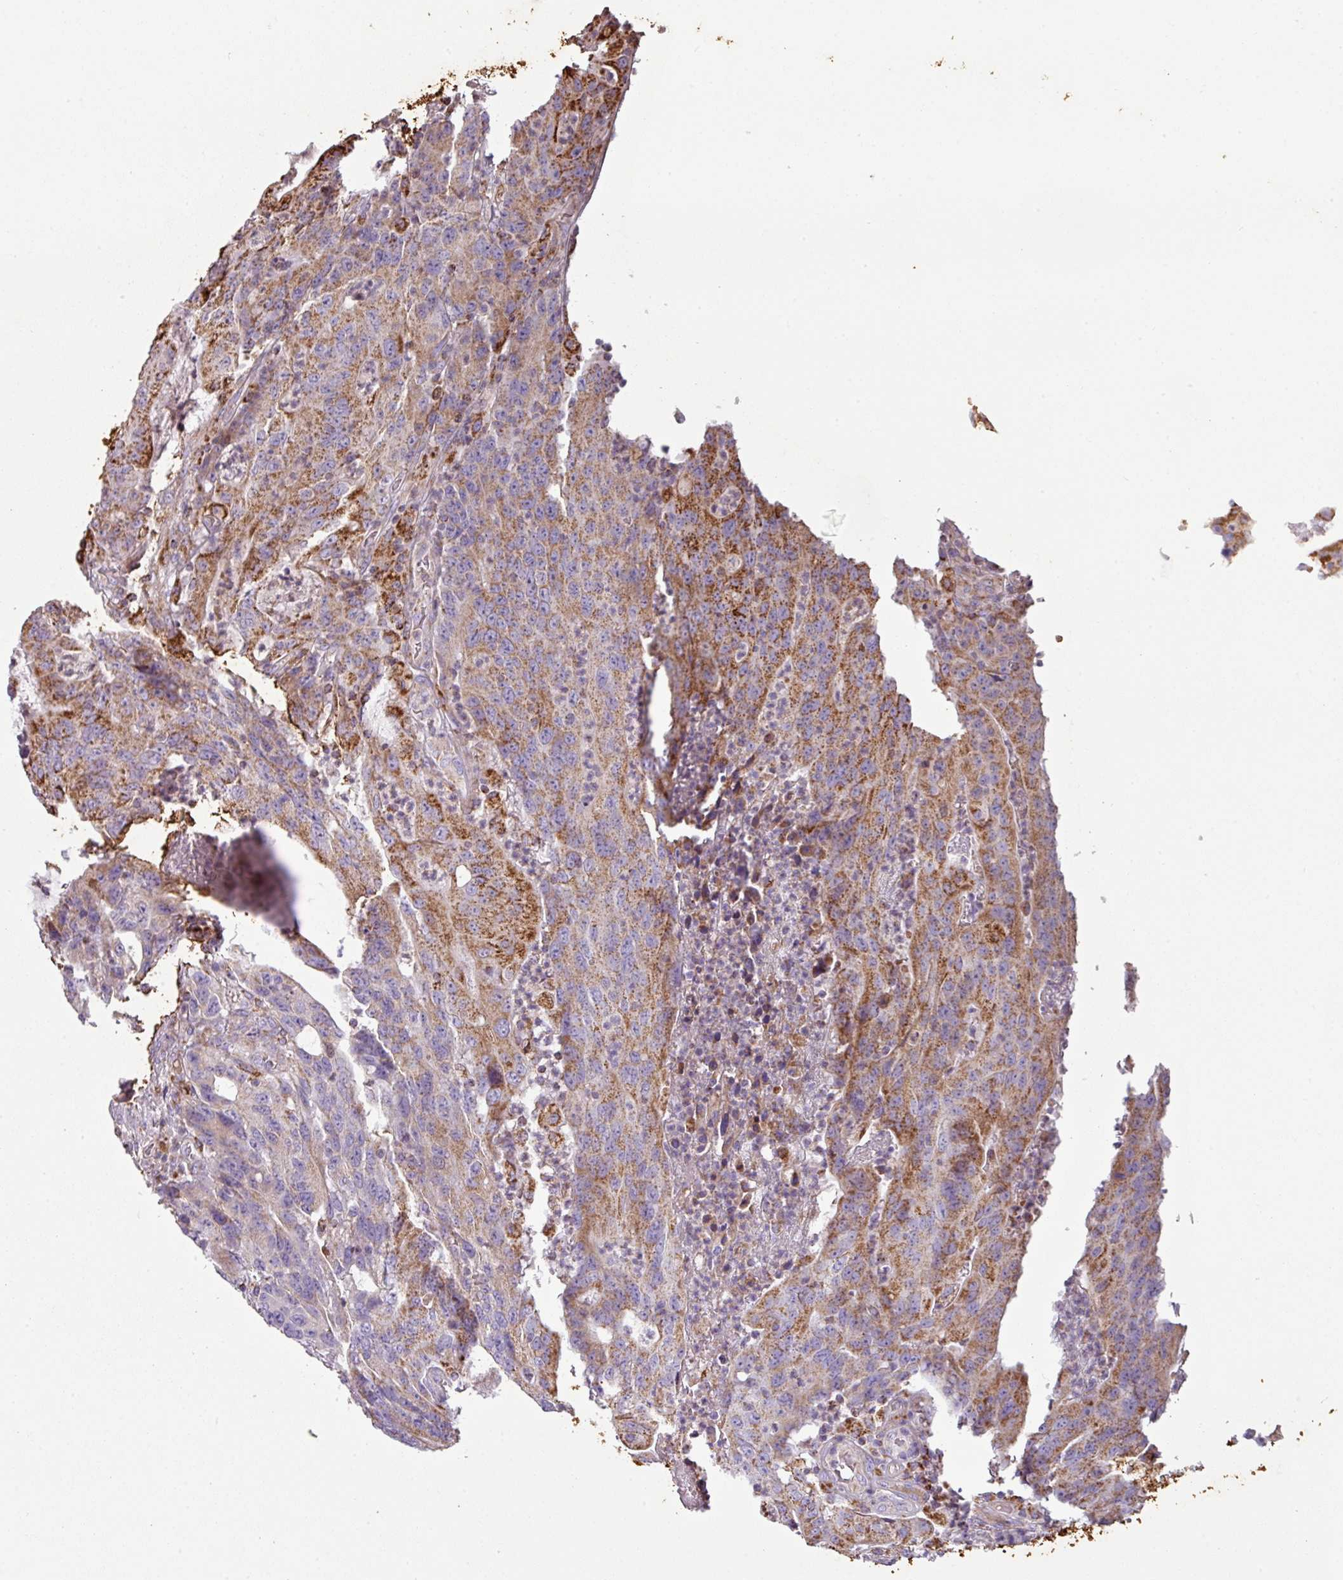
{"staining": {"intensity": "moderate", "quantity": "25%-75%", "location": "cytoplasmic/membranous"}, "tissue": "colorectal cancer", "cell_type": "Tumor cells", "image_type": "cancer", "snomed": [{"axis": "morphology", "description": "Adenocarcinoma, NOS"}, {"axis": "topography", "description": "Colon"}], "caption": "IHC of human adenocarcinoma (colorectal) shows medium levels of moderate cytoplasmic/membranous positivity in approximately 25%-75% of tumor cells. (Brightfield microscopy of DAB IHC at high magnification).", "gene": "SQOR", "patient": {"sex": "male", "age": 83}}